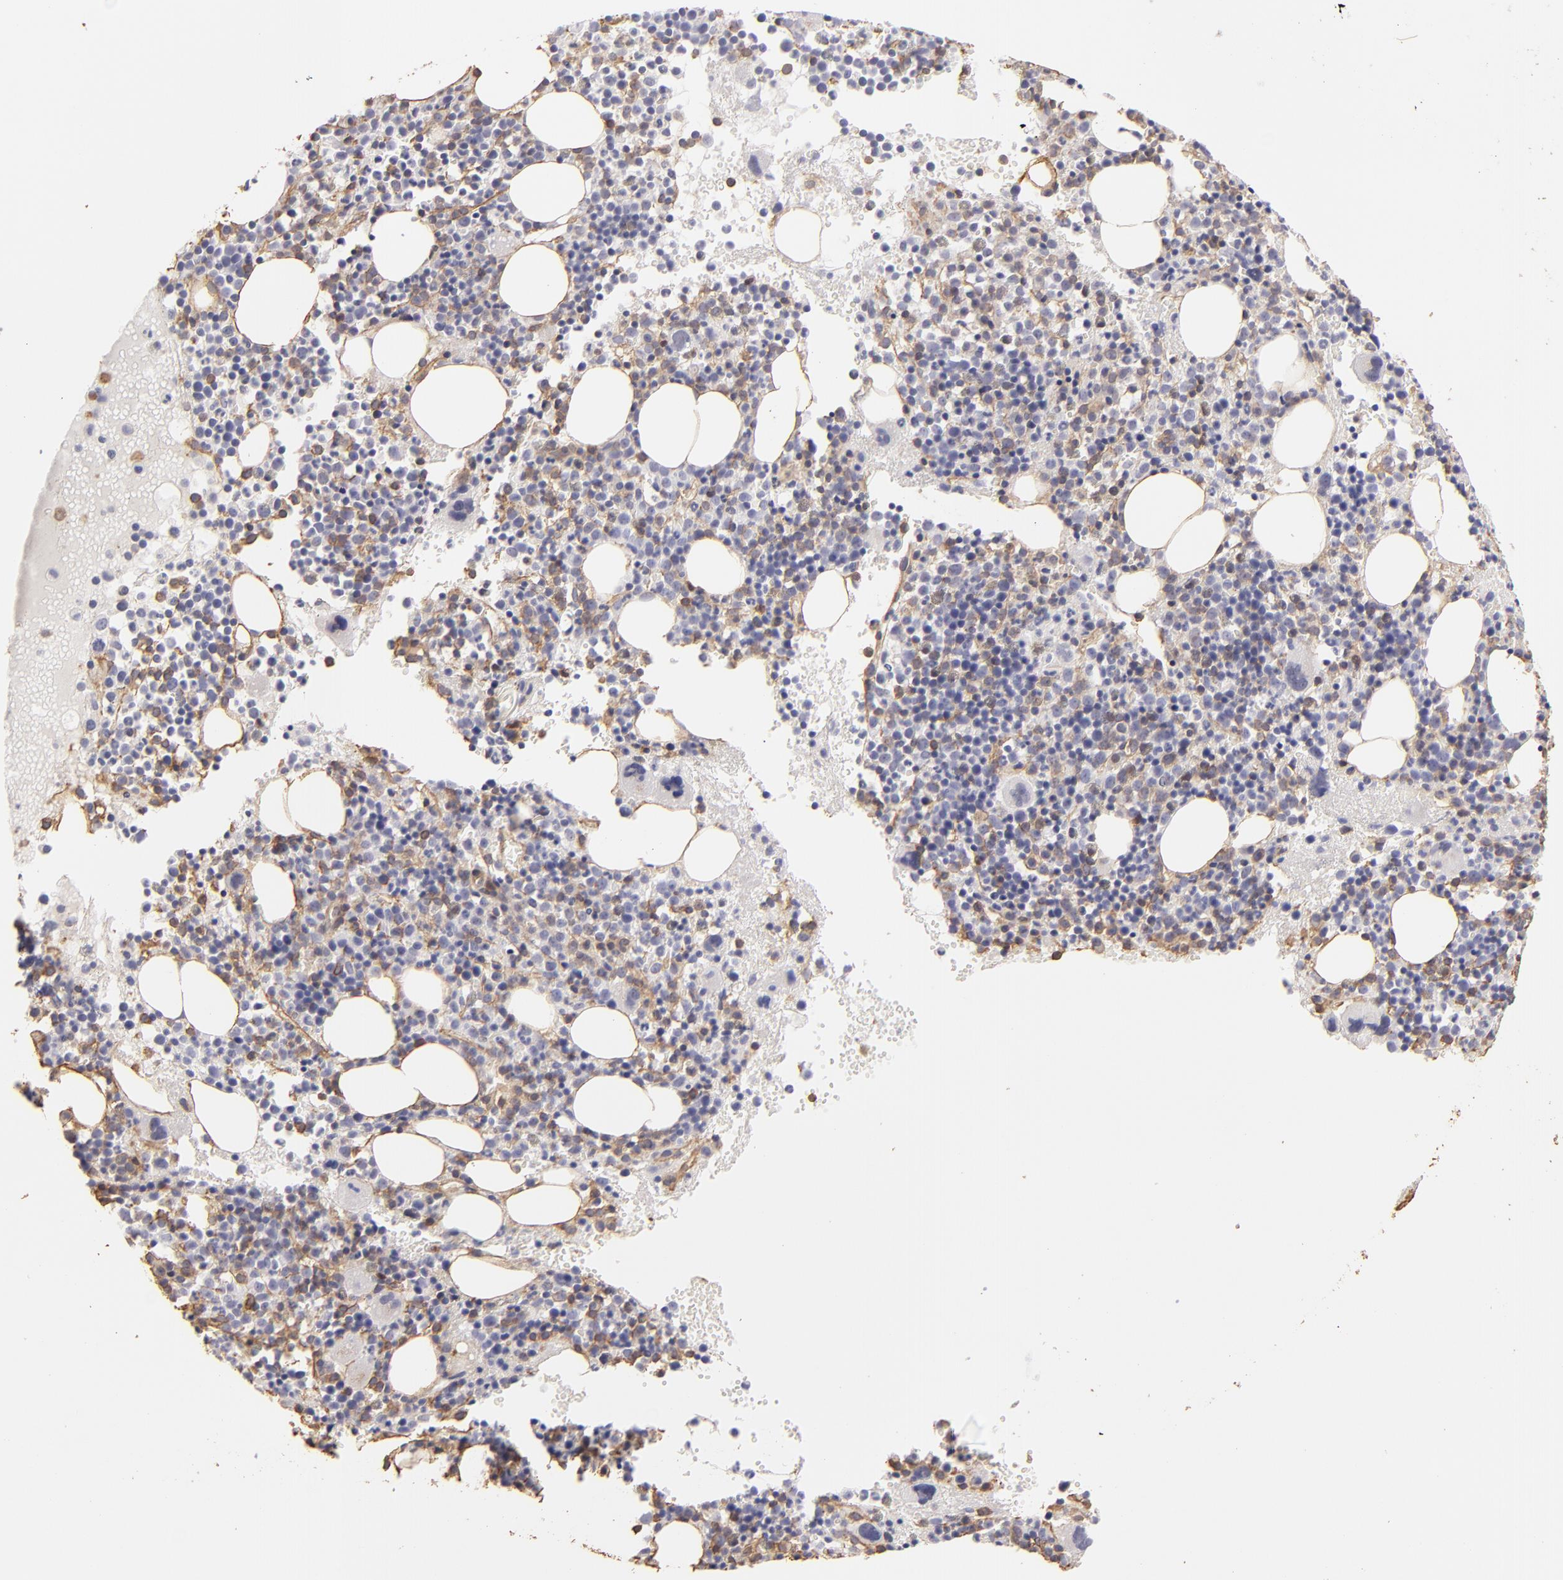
{"staining": {"intensity": "weak", "quantity": "<25%", "location": "cytoplasmic/membranous"}, "tissue": "bone marrow", "cell_type": "Hematopoietic cells", "image_type": "normal", "snomed": [{"axis": "morphology", "description": "Normal tissue, NOS"}, {"axis": "topography", "description": "Bone marrow"}], "caption": "Human bone marrow stained for a protein using IHC reveals no positivity in hematopoietic cells.", "gene": "HSPB6", "patient": {"sex": "male", "age": 34}}